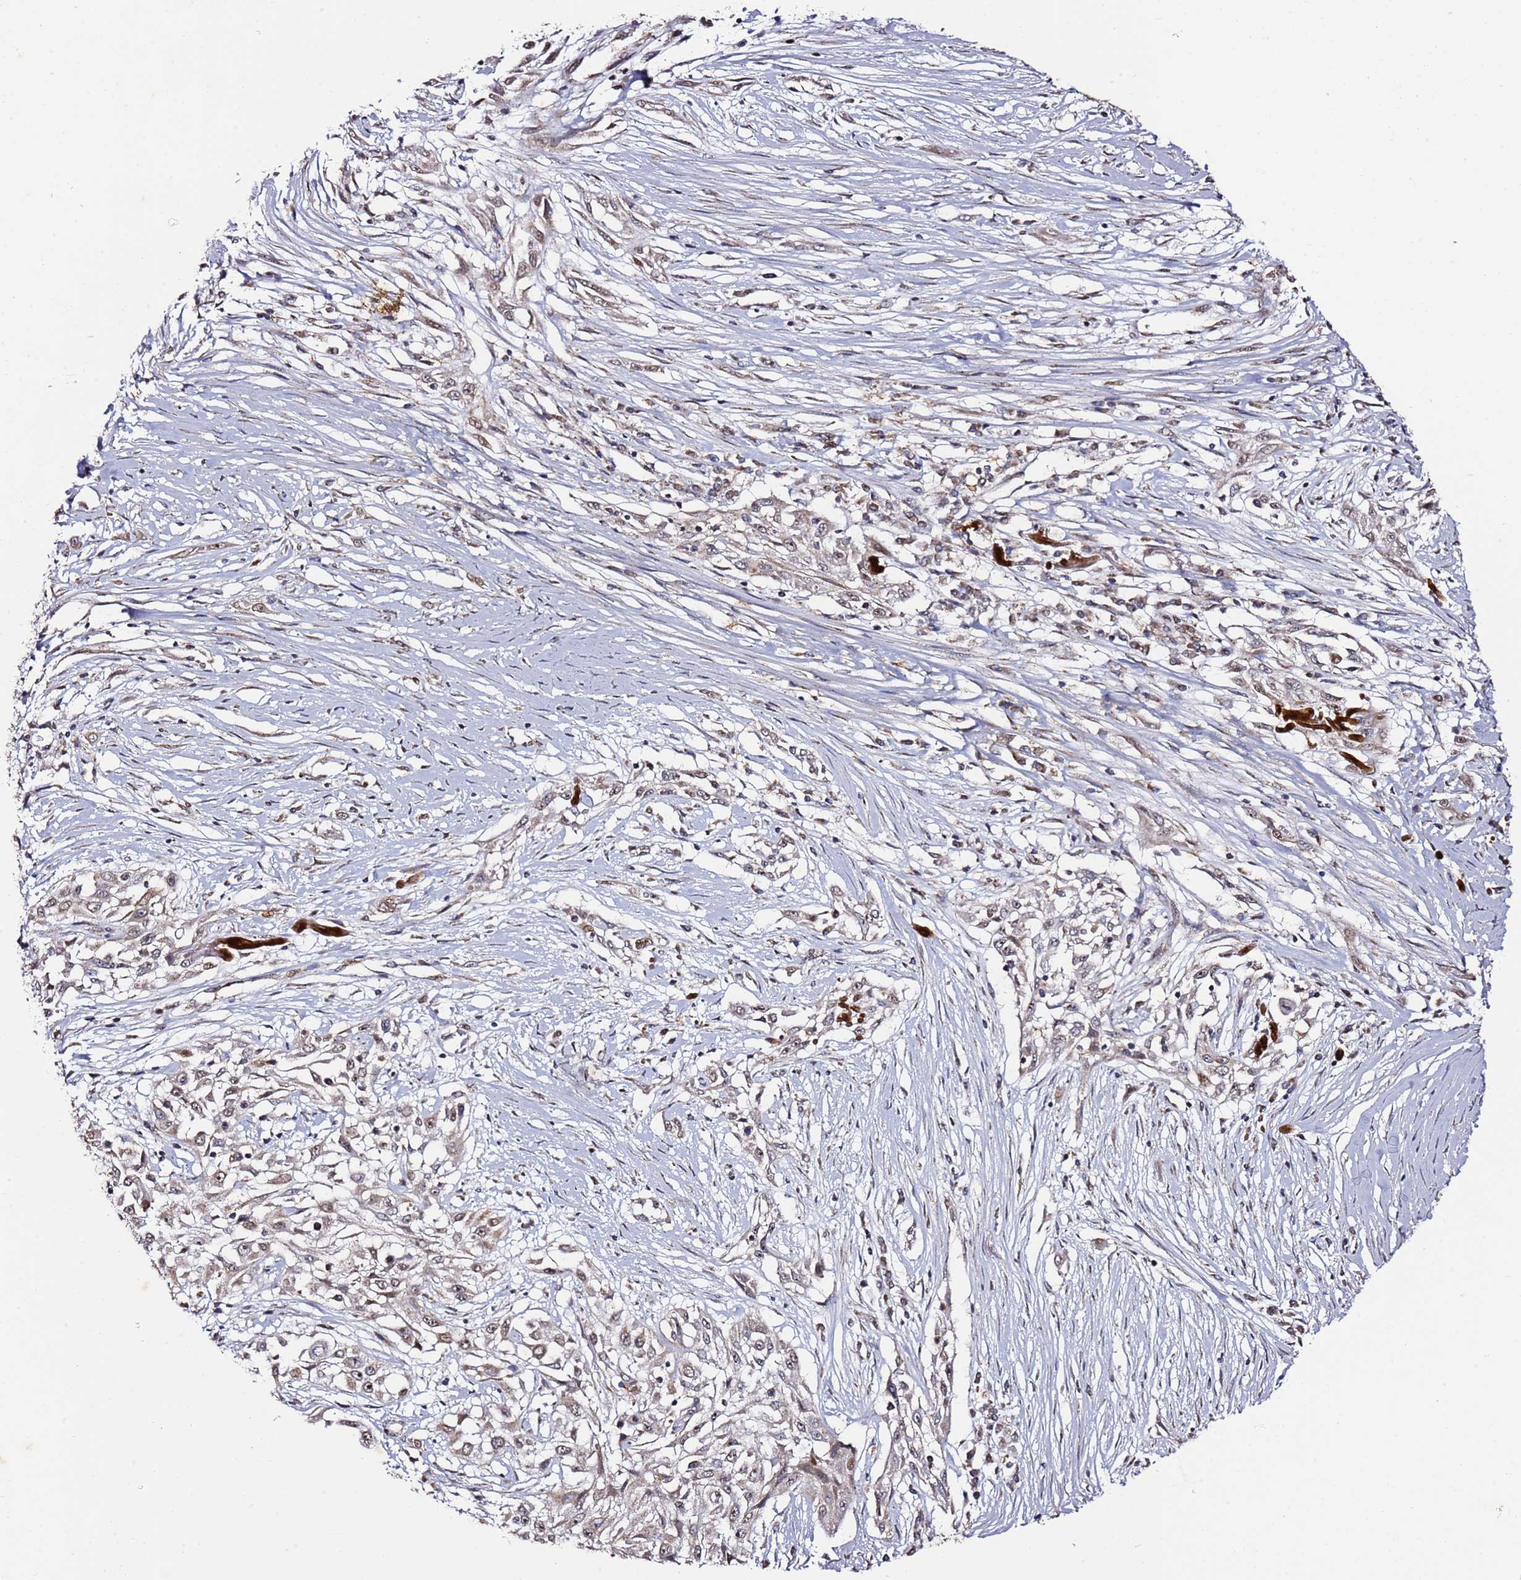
{"staining": {"intensity": "weak", "quantity": "25%-75%", "location": "cytoplasmic/membranous,nuclear"}, "tissue": "skin cancer", "cell_type": "Tumor cells", "image_type": "cancer", "snomed": [{"axis": "morphology", "description": "Squamous cell carcinoma, NOS"}, {"axis": "morphology", "description": "Squamous cell carcinoma, metastatic, NOS"}, {"axis": "topography", "description": "Skin"}, {"axis": "topography", "description": "Lymph node"}], "caption": "Immunohistochemistry of skin metastatic squamous cell carcinoma shows low levels of weak cytoplasmic/membranous and nuclear positivity in approximately 25%-75% of tumor cells.", "gene": "TP53AIP1", "patient": {"sex": "male", "age": 75}}